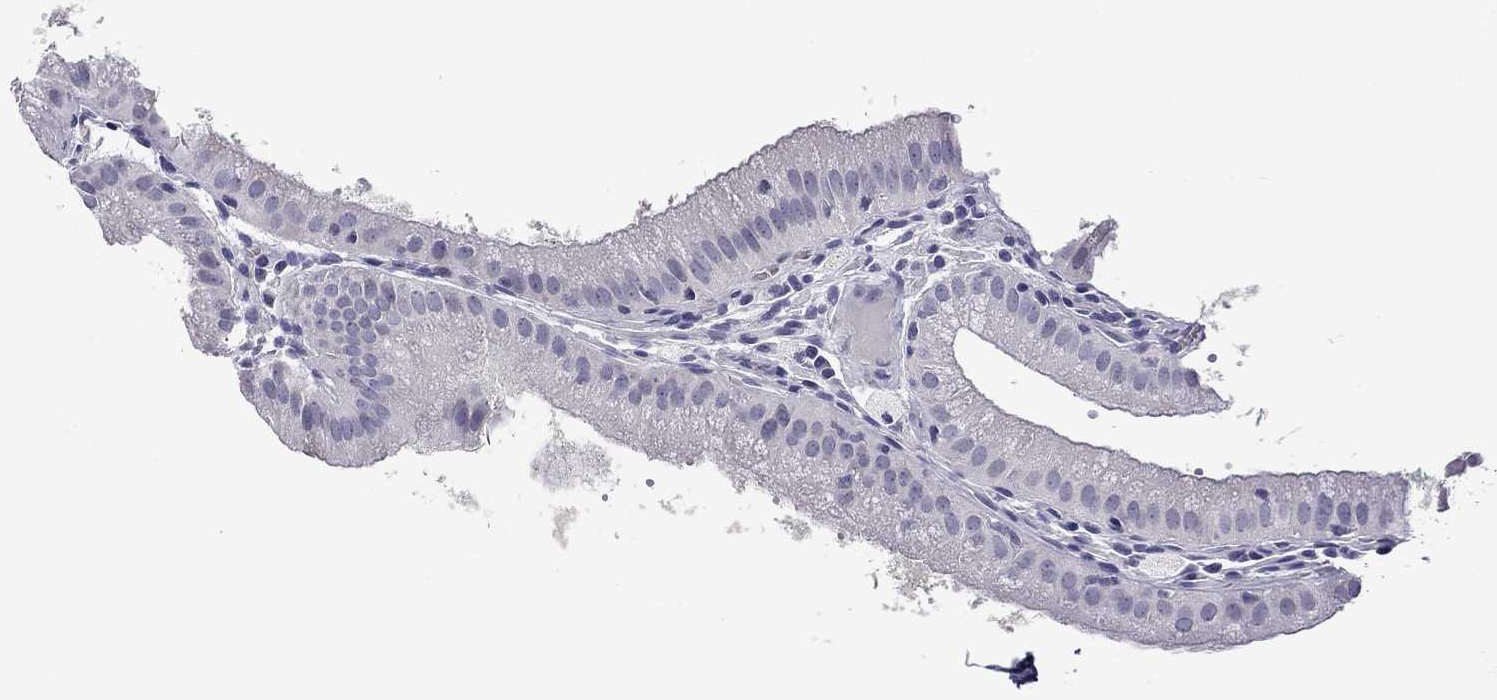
{"staining": {"intensity": "negative", "quantity": "none", "location": "none"}, "tissue": "gallbladder", "cell_type": "Glandular cells", "image_type": "normal", "snomed": [{"axis": "morphology", "description": "Normal tissue, NOS"}, {"axis": "topography", "description": "Gallbladder"}], "caption": "DAB (3,3'-diaminobenzidine) immunohistochemical staining of unremarkable gallbladder reveals no significant staining in glandular cells. (DAB (3,3'-diaminobenzidine) immunohistochemistry, high magnification).", "gene": "ARMC12", "patient": {"sex": "male", "age": 67}}